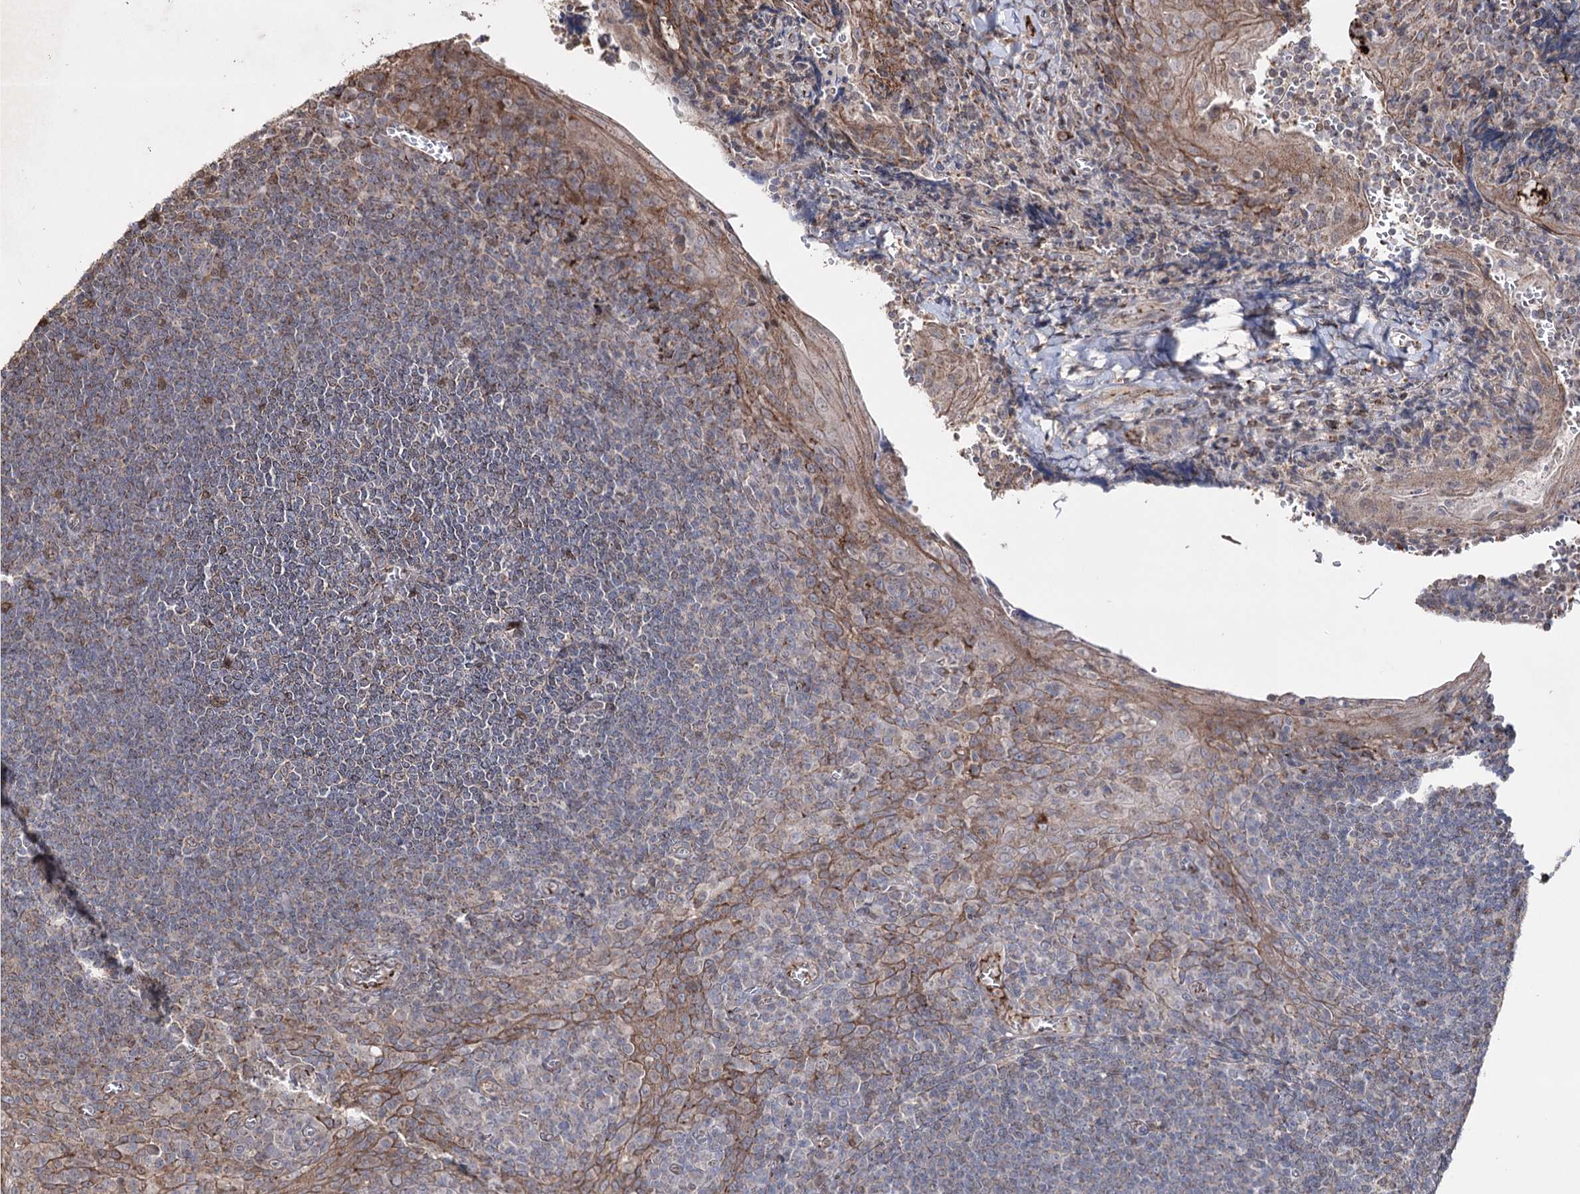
{"staining": {"intensity": "moderate", "quantity": "25%-75%", "location": "cytoplasmic/membranous"}, "tissue": "tonsil", "cell_type": "Germinal center cells", "image_type": "normal", "snomed": [{"axis": "morphology", "description": "Normal tissue, NOS"}, {"axis": "topography", "description": "Tonsil"}], "caption": "Normal tonsil was stained to show a protein in brown. There is medium levels of moderate cytoplasmic/membranous positivity in approximately 25%-75% of germinal center cells.", "gene": "ARHGAP20", "patient": {"sex": "male", "age": 27}}